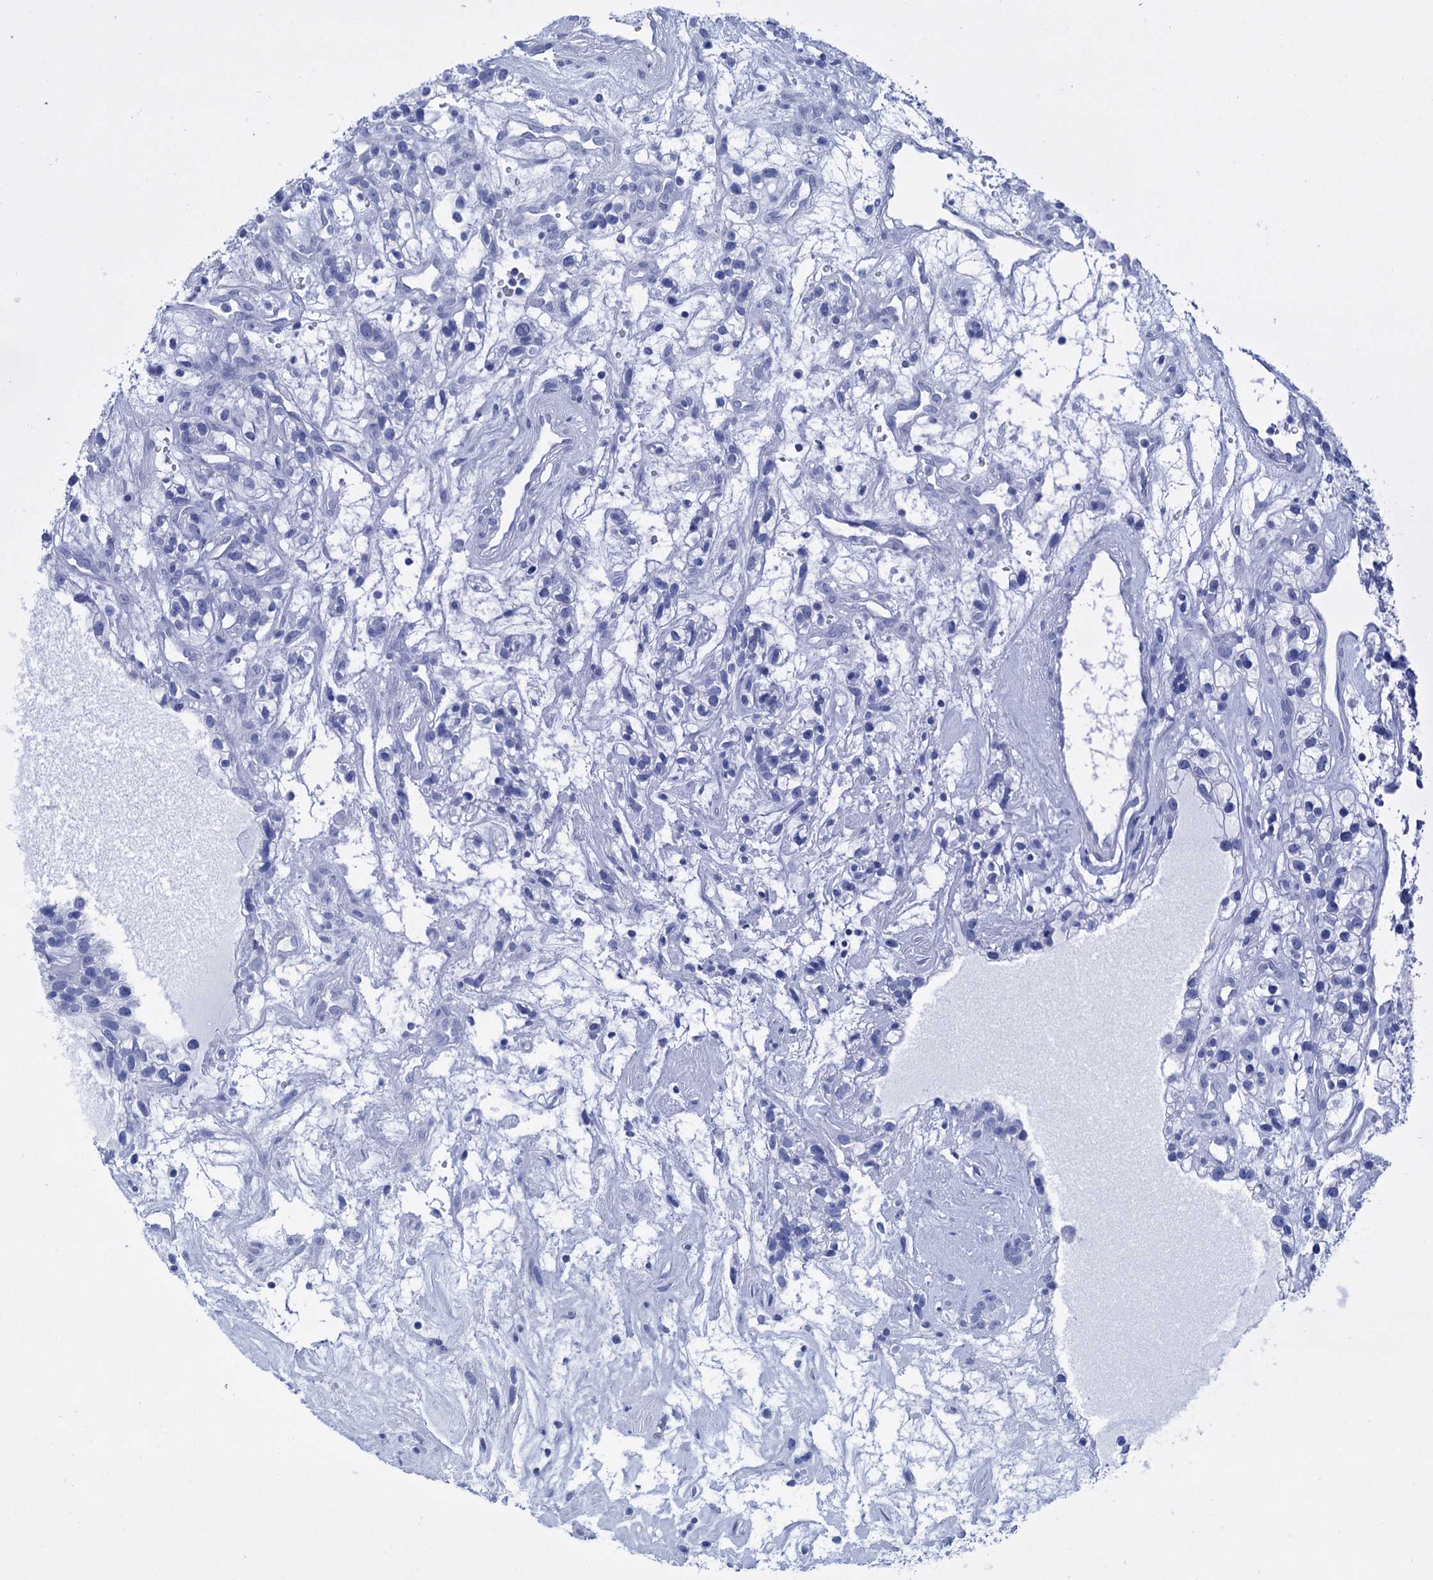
{"staining": {"intensity": "negative", "quantity": "none", "location": "none"}, "tissue": "renal cancer", "cell_type": "Tumor cells", "image_type": "cancer", "snomed": [{"axis": "morphology", "description": "Adenocarcinoma, NOS"}, {"axis": "topography", "description": "Kidney"}], "caption": "Adenocarcinoma (renal) was stained to show a protein in brown. There is no significant positivity in tumor cells.", "gene": "FBXW12", "patient": {"sex": "female", "age": 57}}